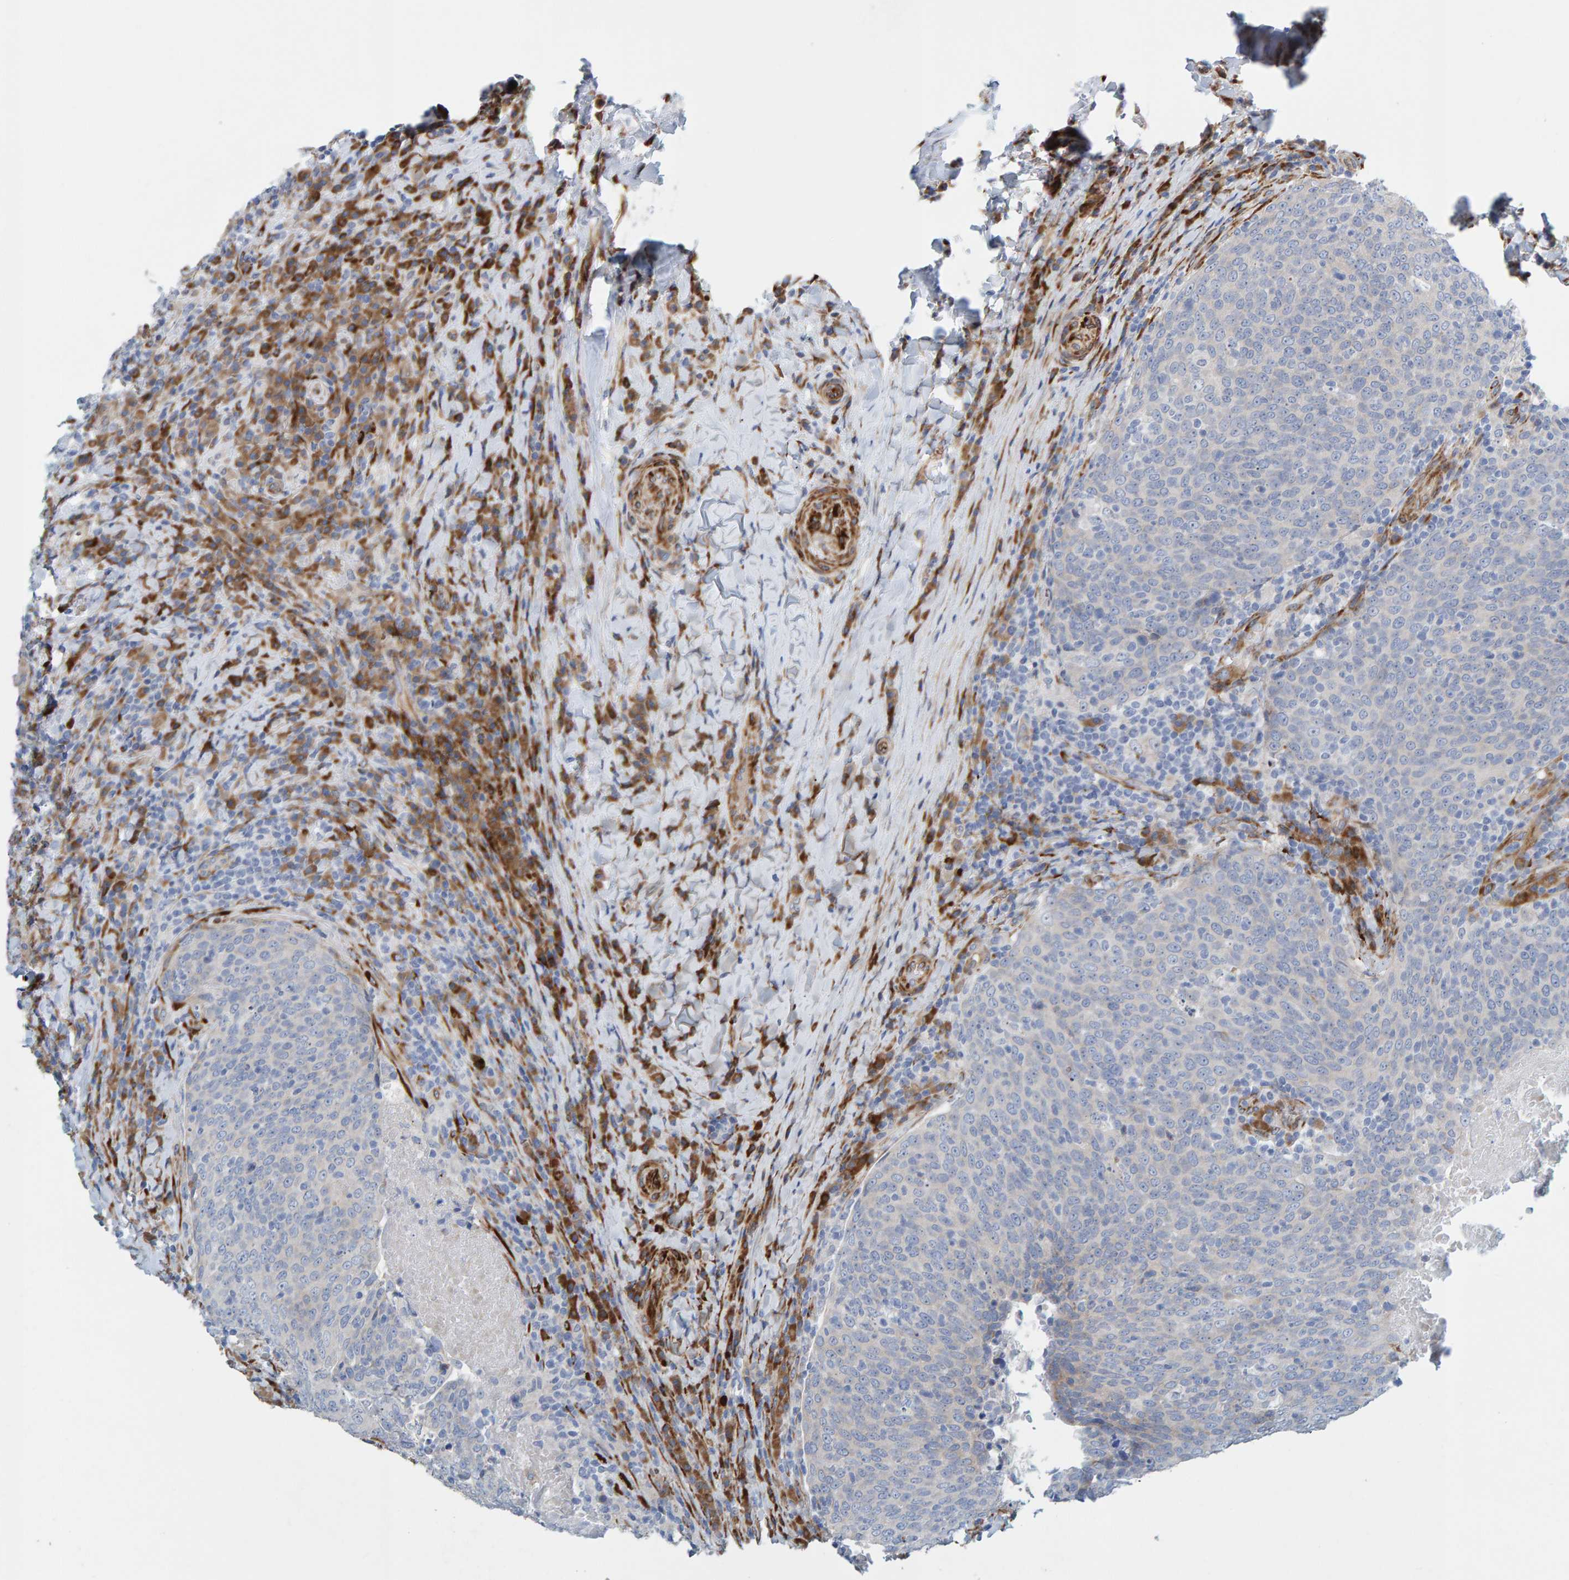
{"staining": {"intensity": "negative", "quantity": "none", "location": "none"}, "tissue": "head and neck cancer", "cell_type": "Tumor cells", "image_type": "cancer", "snomed": [{"axis": "morphology", "description": "Squamous cell carcinoma, NOS"}, {"axis": "morphology", "description": "Squamous cell carcinoma, metastatic, NOS"}, {"axis": "topography", "description": "Lymph node"}, {"axis": "topography", "description": "Head-Neck"}], "caption": "An IHC photomicrograph of squamous cell carcinoma (head and neck) is shown. There is no staining in tumor cells of squamous cell carcinoma (head and neck). (Stains: DAB immunohistochemistry with hematoxylin counter stain, Microscopy: brightfield microscopy at high magnification).", "gene": "MMP16", "patient": {"sex": "male", "age": 62}}